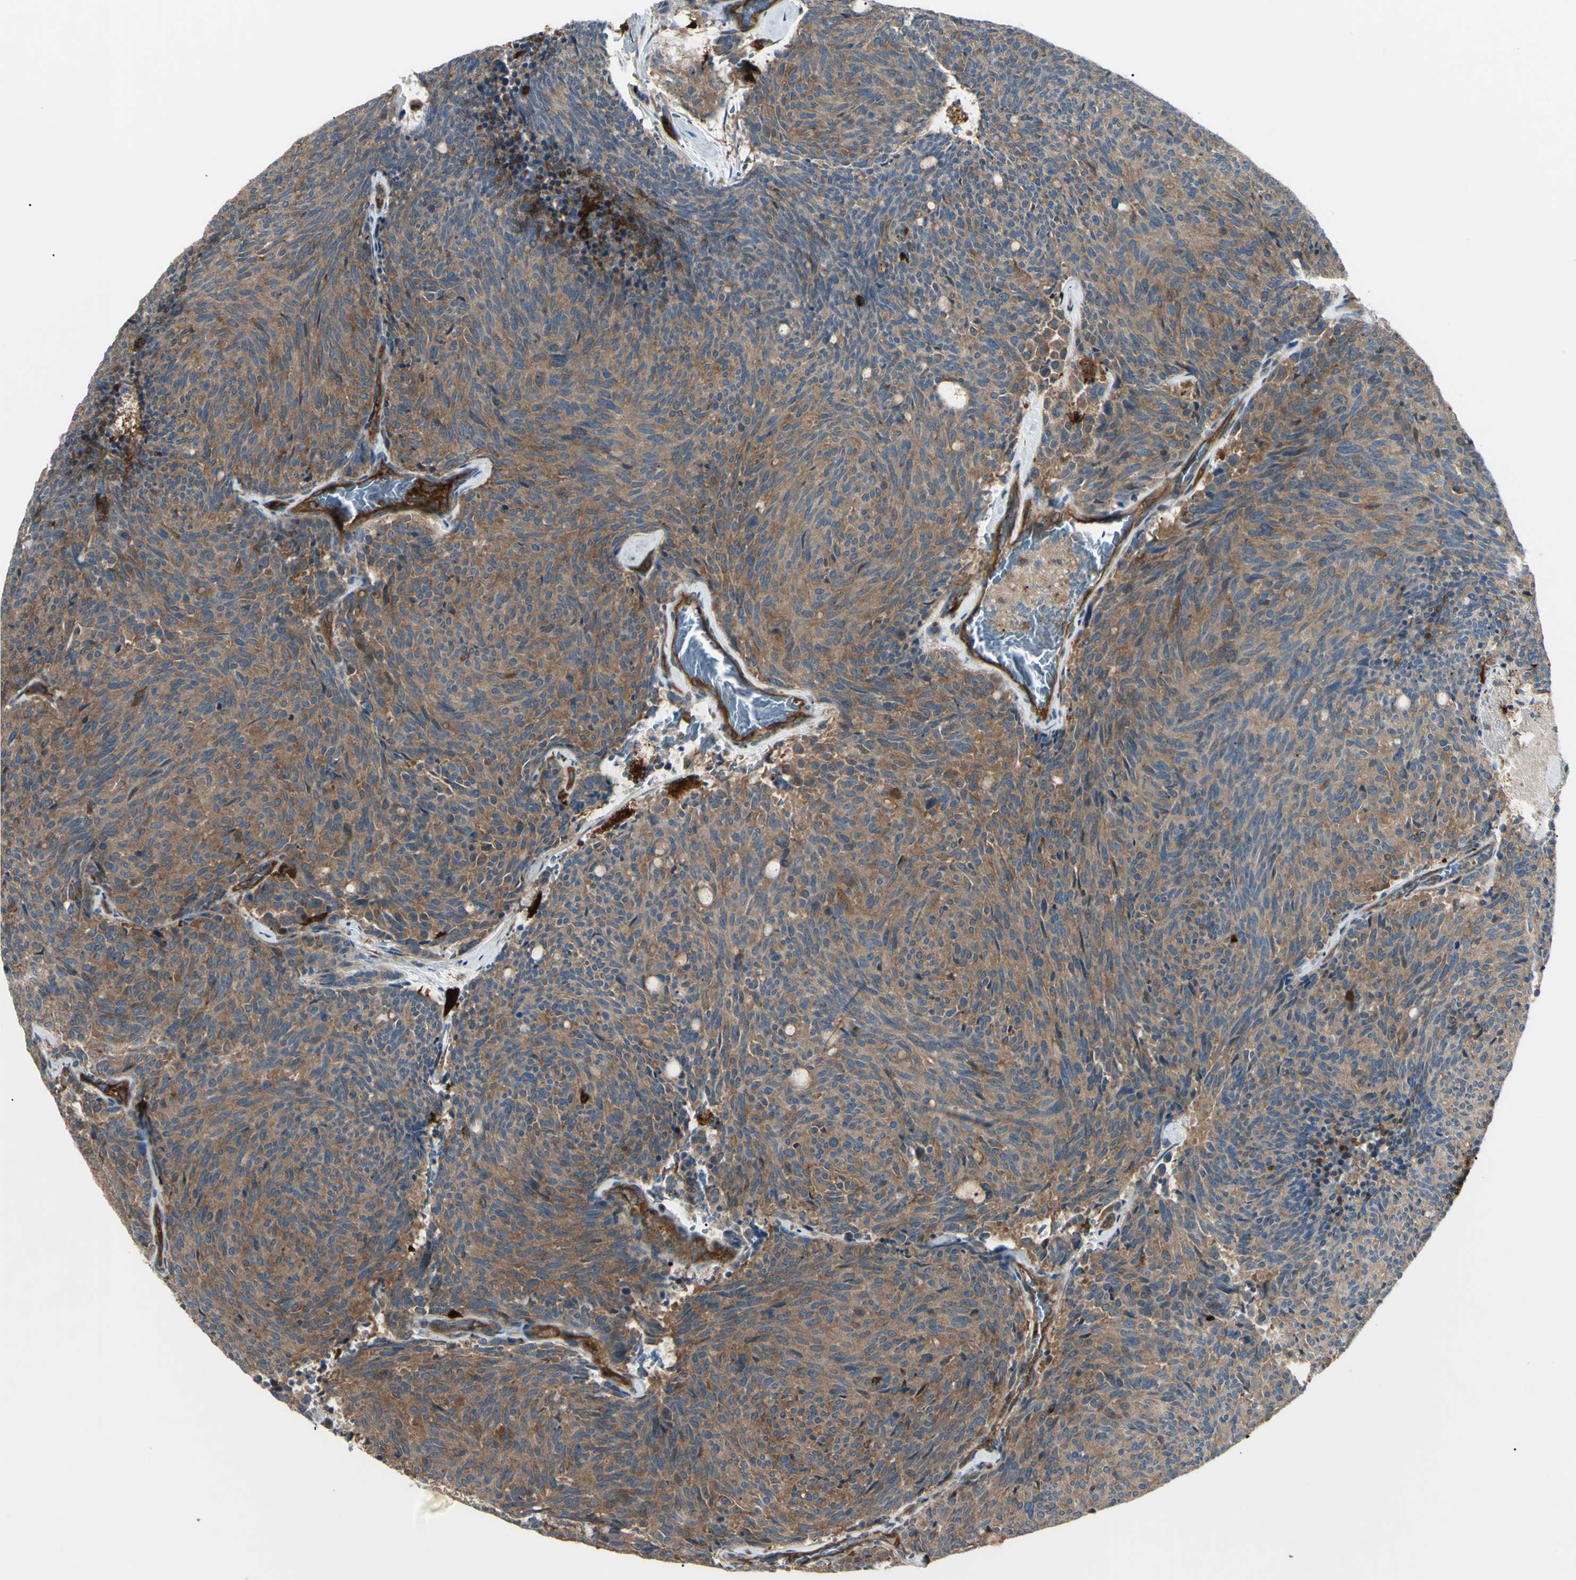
{"staining": {"intensity": "moderate", "quantity": ">75%", "location": "cytoplasmic/membranous"}, "tissue": "carcinoid", "cell_type": "Tumor cells", "image_type": "cancer", "snomed": [{"axis": "morphology", "description": "Carcinoid, malignant, NOS"}, {"axis": "topography", "description": "Pancreas"}], "caption": "Protein expression analysis of carcinoid demonstrates moderate cytoplasmic/membranous positivity in about >75% of tumor cells.", "gene": "PTPN12", "patient": {"sex": "female", "age": 54}}